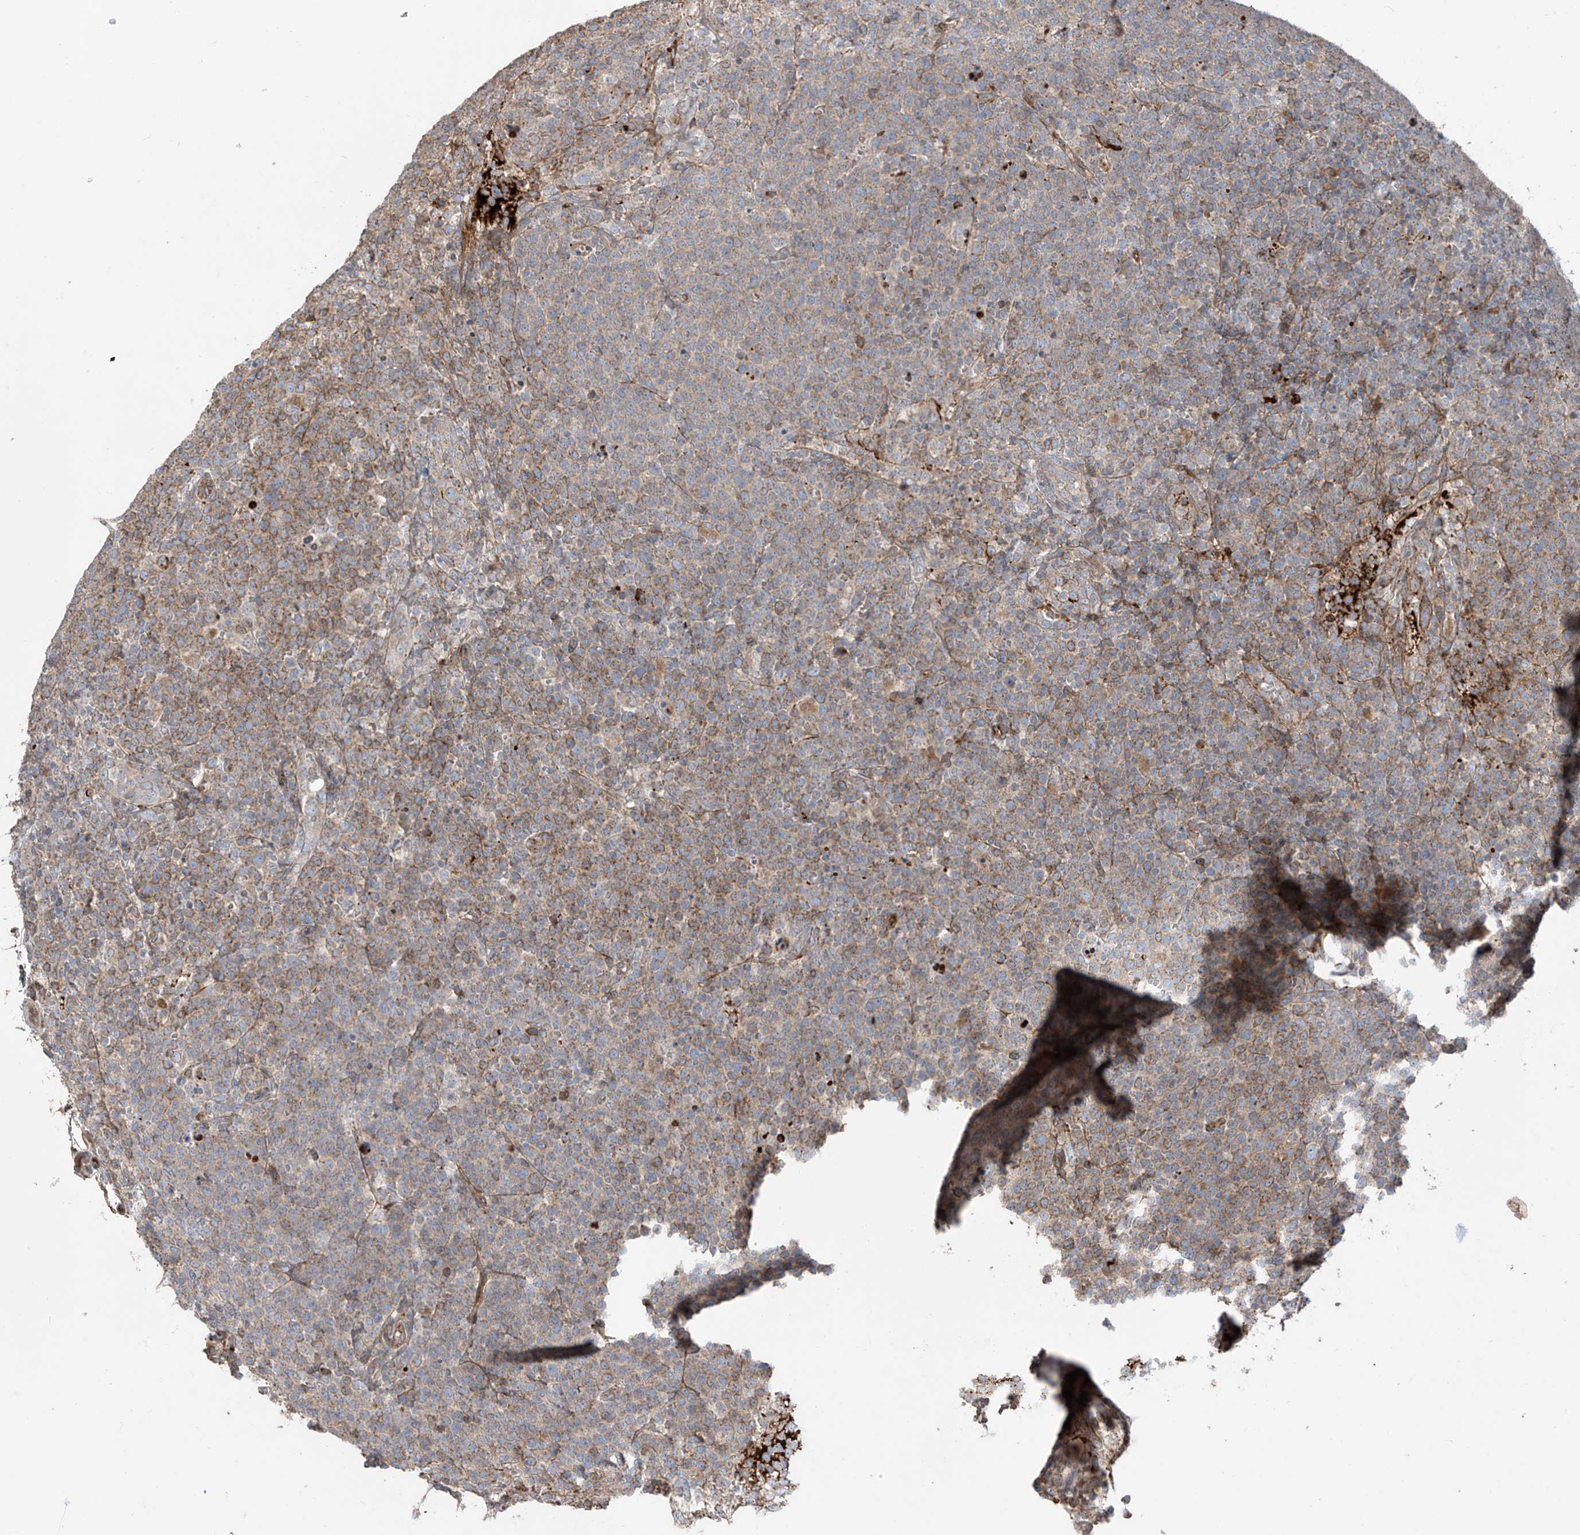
{"staining": {"intensity": "weak", "quantity": ">75%", "location": "cytoplasmic/membranous"}, "tissue": "lymphoma", "cell_type": "Tumor cells", "image_type": "cancer", "snomed": [{"axis": "morphology", "description": "Malignant lymphoma, non-Hodgkin's type, High grade"}, {"axis": "topography", "description": "Lymph node"}], "caption": "Immunohistochemical staining of human high-grade malignant lymphoma, non-Hodgkin's type displays low levels of weak cytoplasmic/membranous staining in about >75% of tumor cells.", "gene": "ABTB1", "patient": {"sex": "male", "age": 61}}